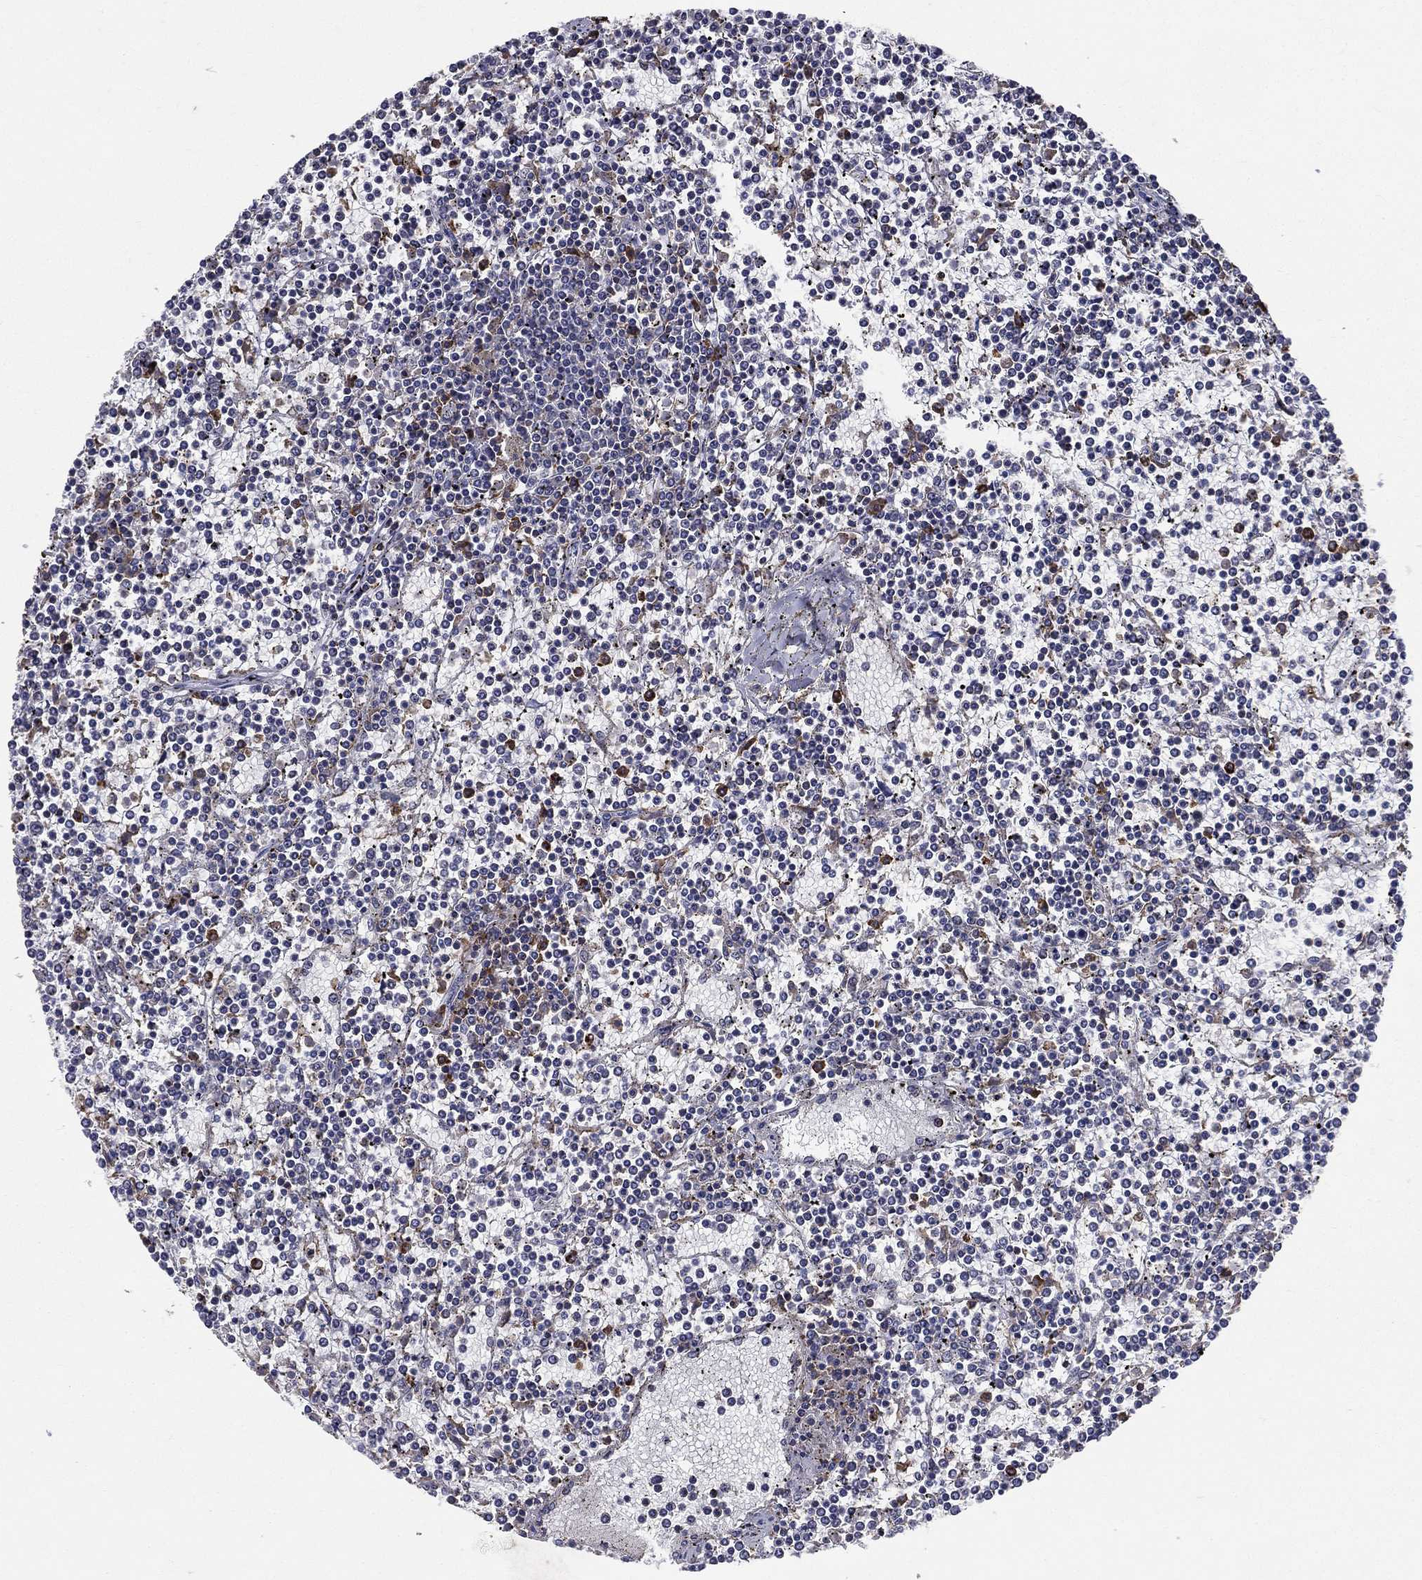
{"staining": {"intensity": "moderate", "quantity": "<25%", "location": "cytoplasmic/membranous"}, "tissue": "lymphoma", "cell_type": "Tumor cells", "image_type": "cancer", "snomed": [{"axis": "morphology", "description": "Malignant lymphoma, non-Hodgkin's type, Low grade"}, {"axis": "topography", "description": "Spleen"}], "caption": "Immunohistochemistry (IHC) histopathology image of human lymphoma stained for a protein (brown), which exhibits low levels of moderate cytoplasmic/membranous expression in about <25% of tumor cells.", "gene": "EVI2B", "patient": {"sex": "female", "age": 19}}